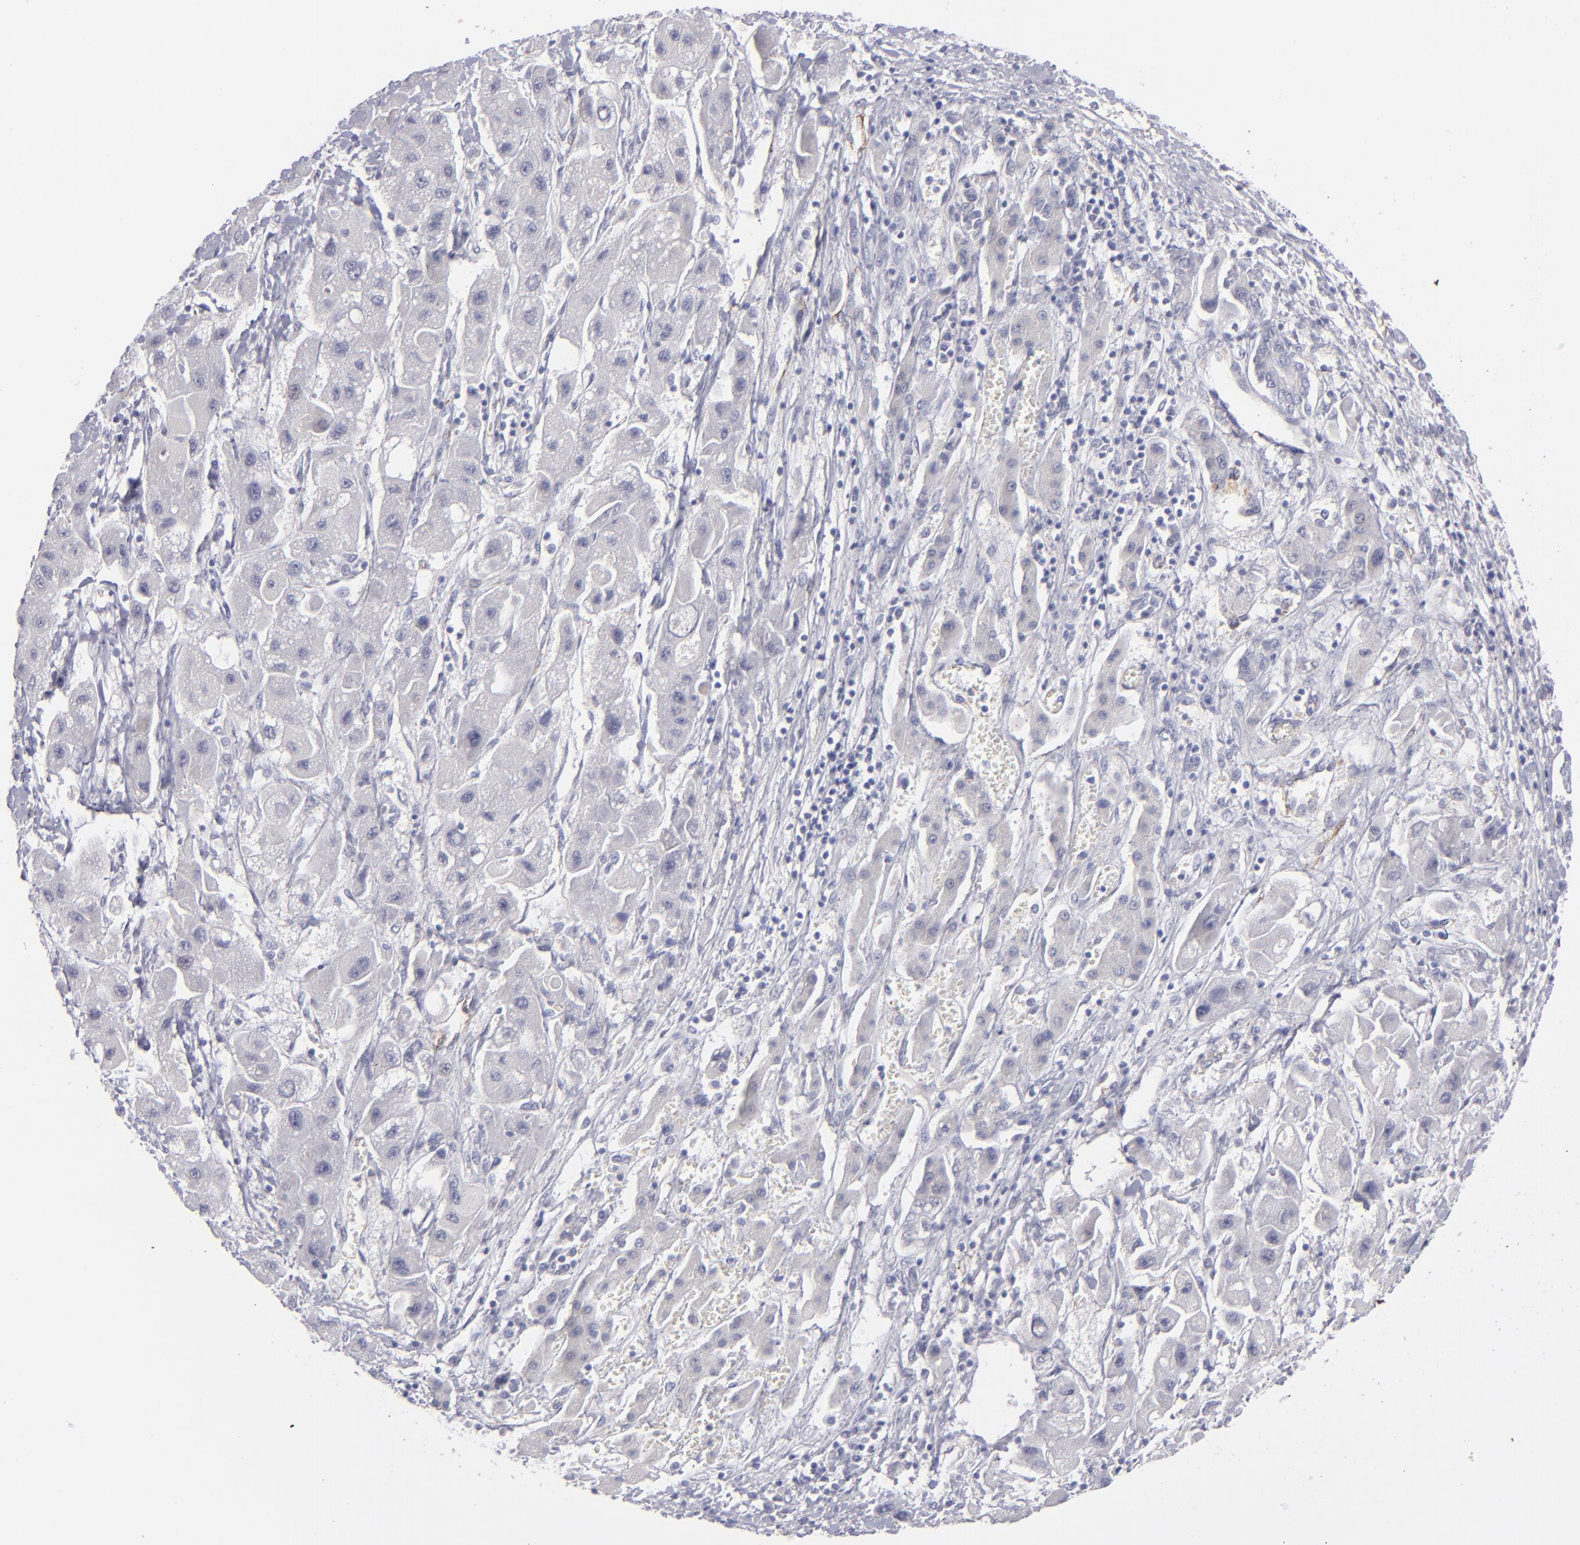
{"staining": {"intensity": "negative", "quantity": "none", "location": "none"}, "tissue": "liver cancer", "cell_type": "Tumor cells", "image_type": "cancer", "snomed": [{"axis": "morphology", "description": "Carcinoma, Hepatocellular, NOS"}, {"axis": "topography", "description": "Liver"}], "caption": "Immunohistochemistry photomicrograph of neoplastic tissue: liver hepatocellular carcinoma stained with DAB (3,3'-diaminobenzidine) exhibits no significant protein expression in tumor cells. (DAB (3,3'-diaminobenzidine) immunohistochemistry, high magnification).", "gene": "ITGB4", "patient": {"sex": "male", "age": 24}}